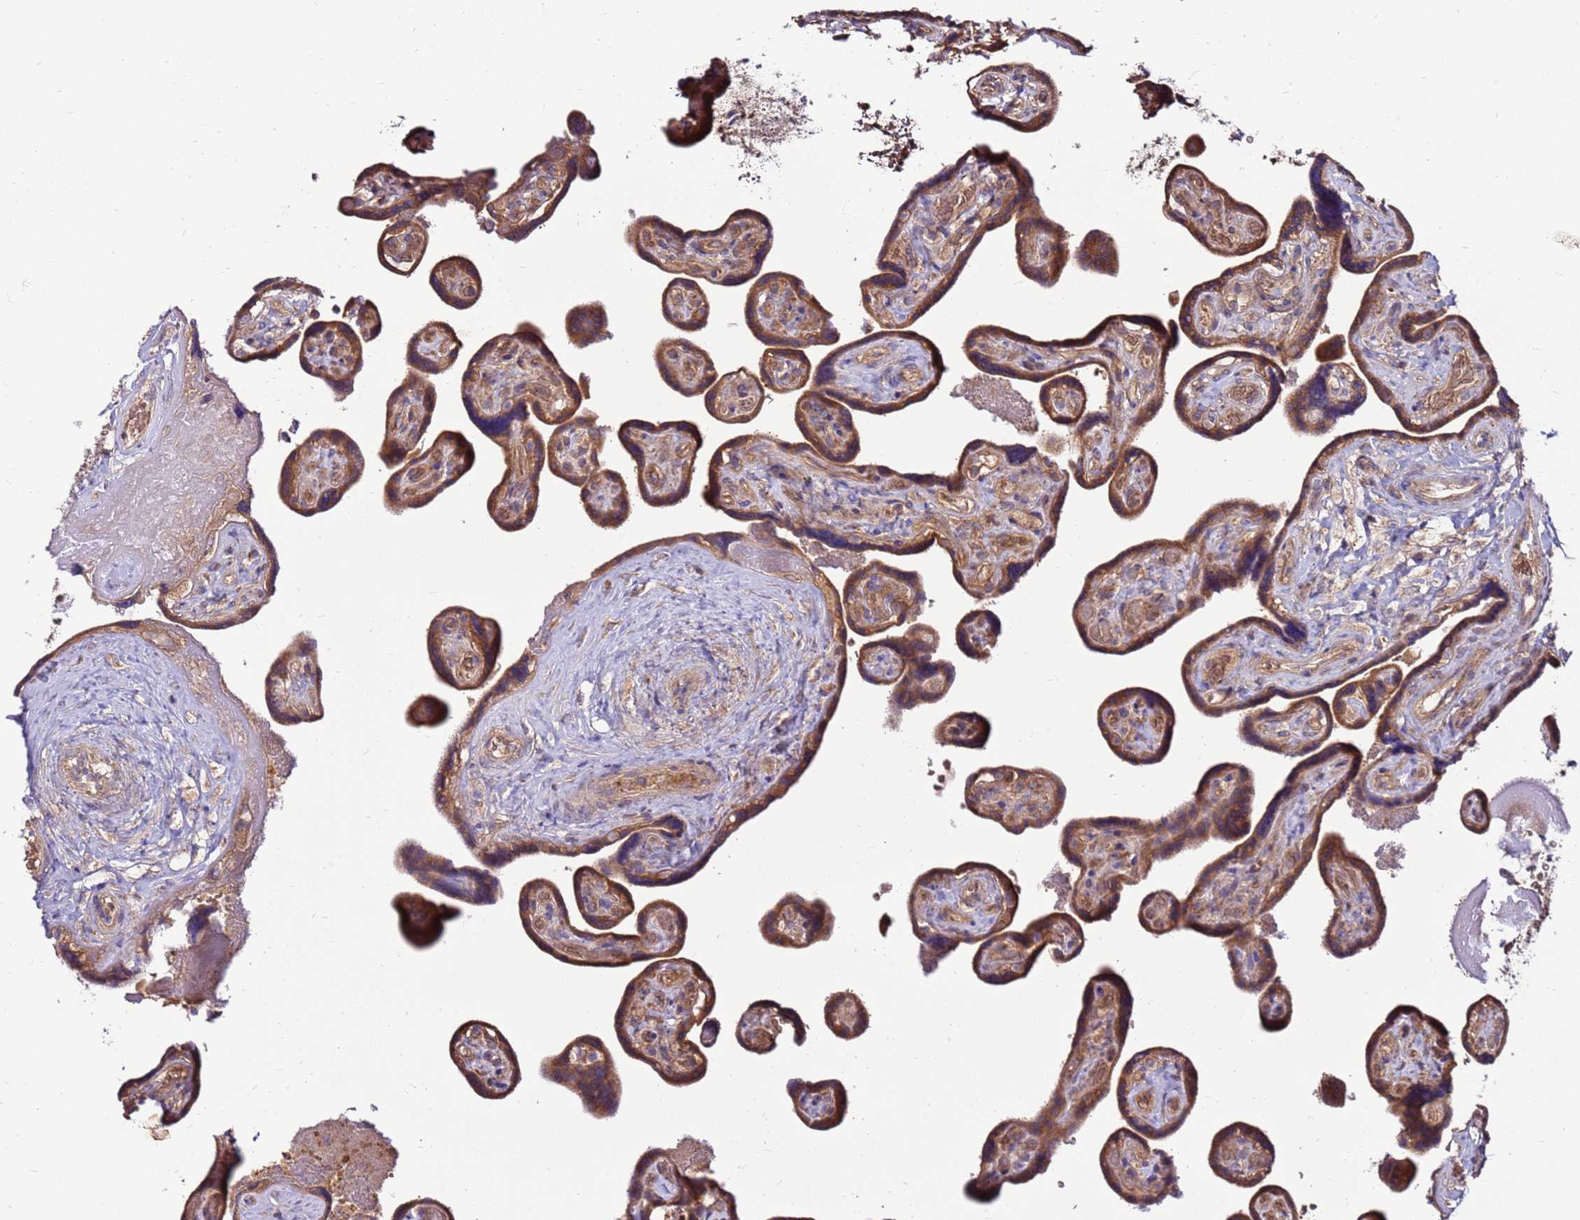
{"staining": {"intensity": "moderate", "quantity": ">75%", "location": "cytoplasmic/membranous"}, "tissue": "placenta", "cell_type": "Trophoblastic cells", "image_type": "normal", "snomed": [{"axis": "morphology", "description": "Normal tissue, NOS"}, {"axis": "topography", "description": "Placenta"}], "caption": "Immunohistochemistry (DAB (3,3'-diaminobenzidine)) staining of normal human placenta exhibits moderate cytoplasmic/membranous protein staining in approximately >75% of trophoblastic cells. The staining is performed using DAB brown chromogen to label protein expression. The nuclei are counter-stained blue using hematoxylin.", "gene": "SLC44A5", "patient": {"sex": "female", "age": 32}}